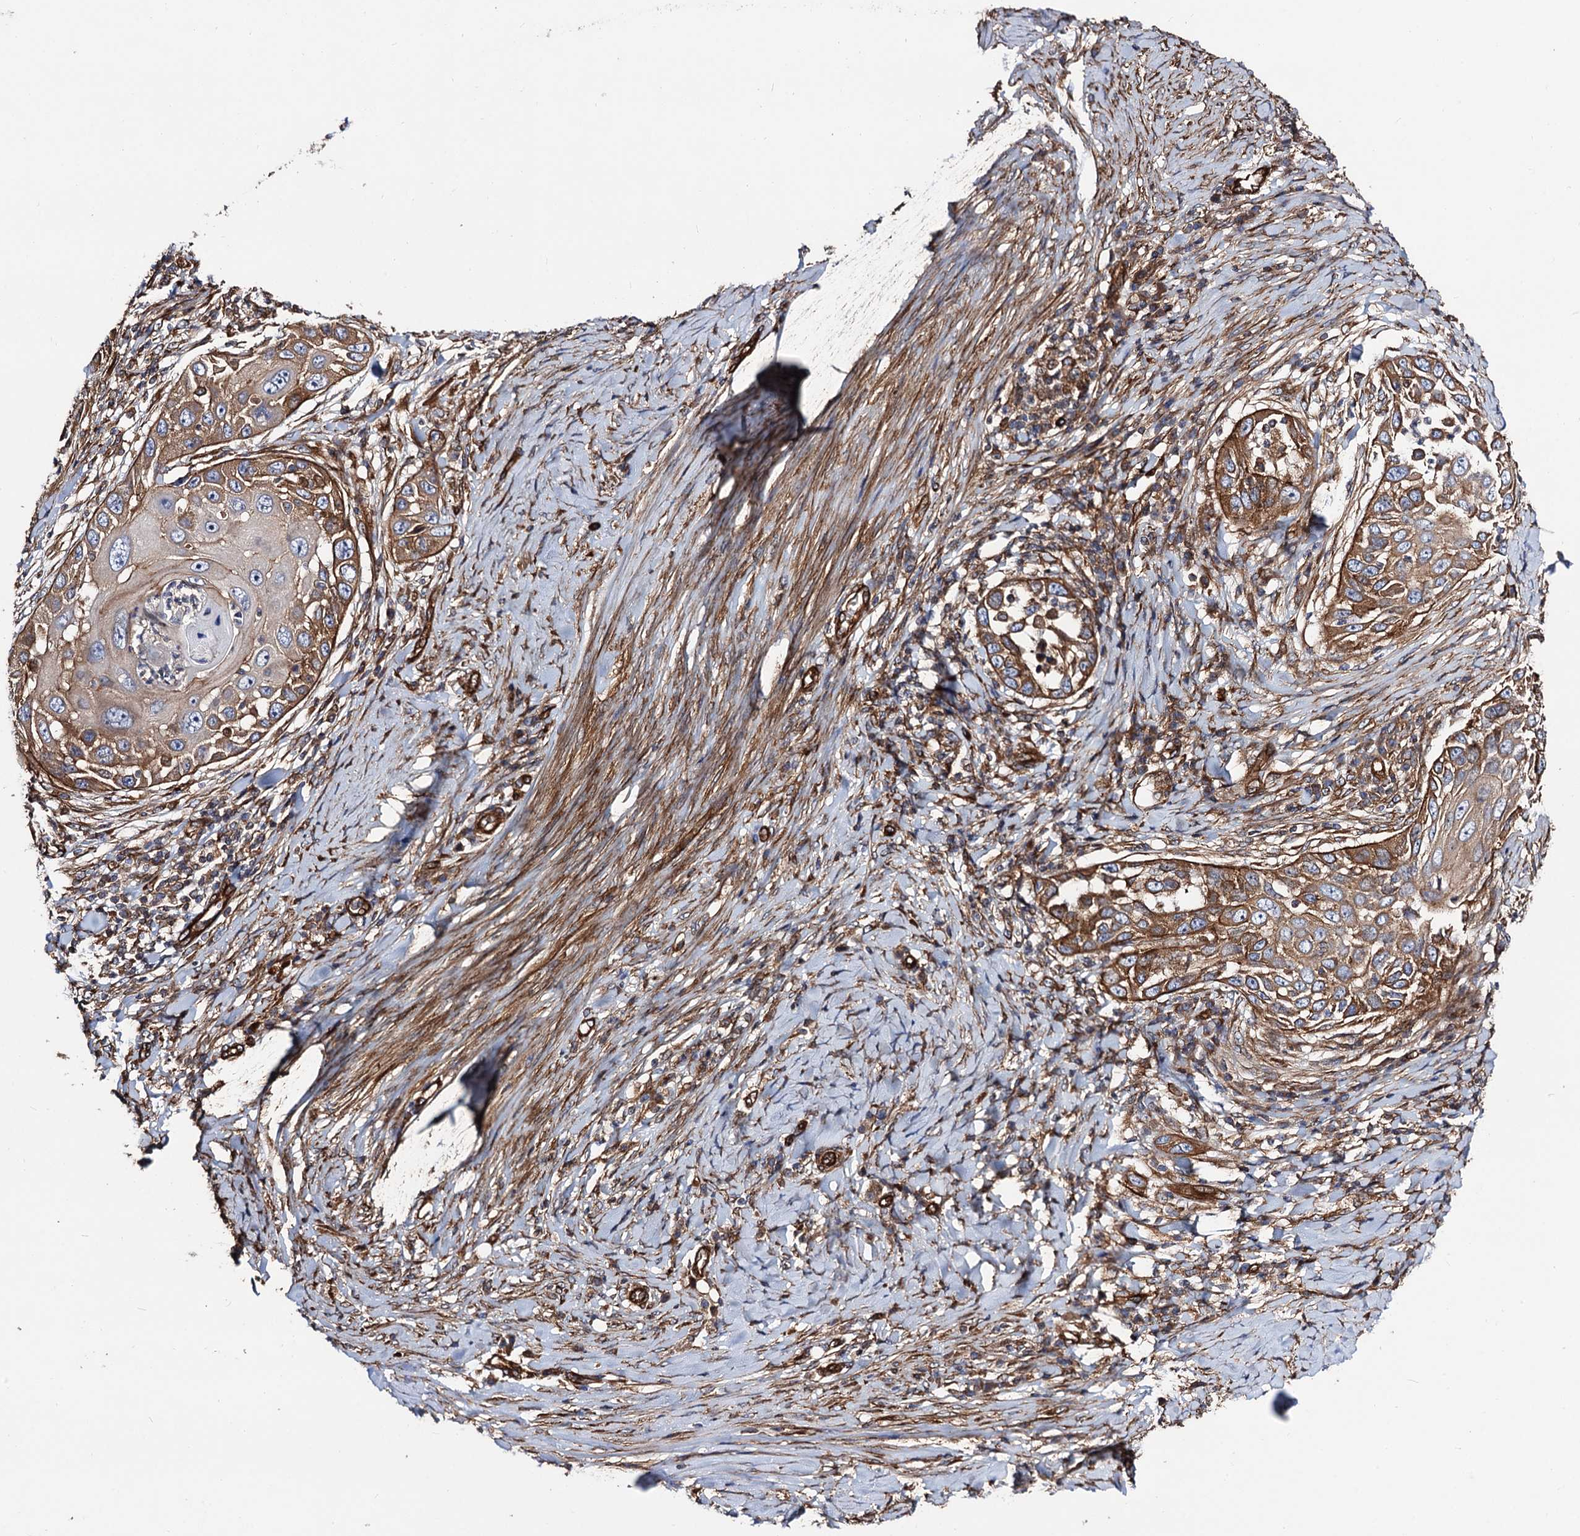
{"staining": {"intensity": "moderate", "quantity": ">75%", "location": "cytoplasmic/membranous"}, "tissue": "skin cancer", "cell_type": "Tumor cells", "image_type": "cancer", "snomed": [{"axis": "morphology", "description": "Squamous cell carcinoma, NOS"}, {"axis": "topography", "description": "Skin"}], "caption": "Skin cancer (squamous cell carcinoma) tissue reveals moderate cytoplasmic/membranous positivity in about >75% of tumor cells, visualized by immunohistochemistry.", "gene": "CIP2A", "patient": {"sex": "female", "age": 44}}